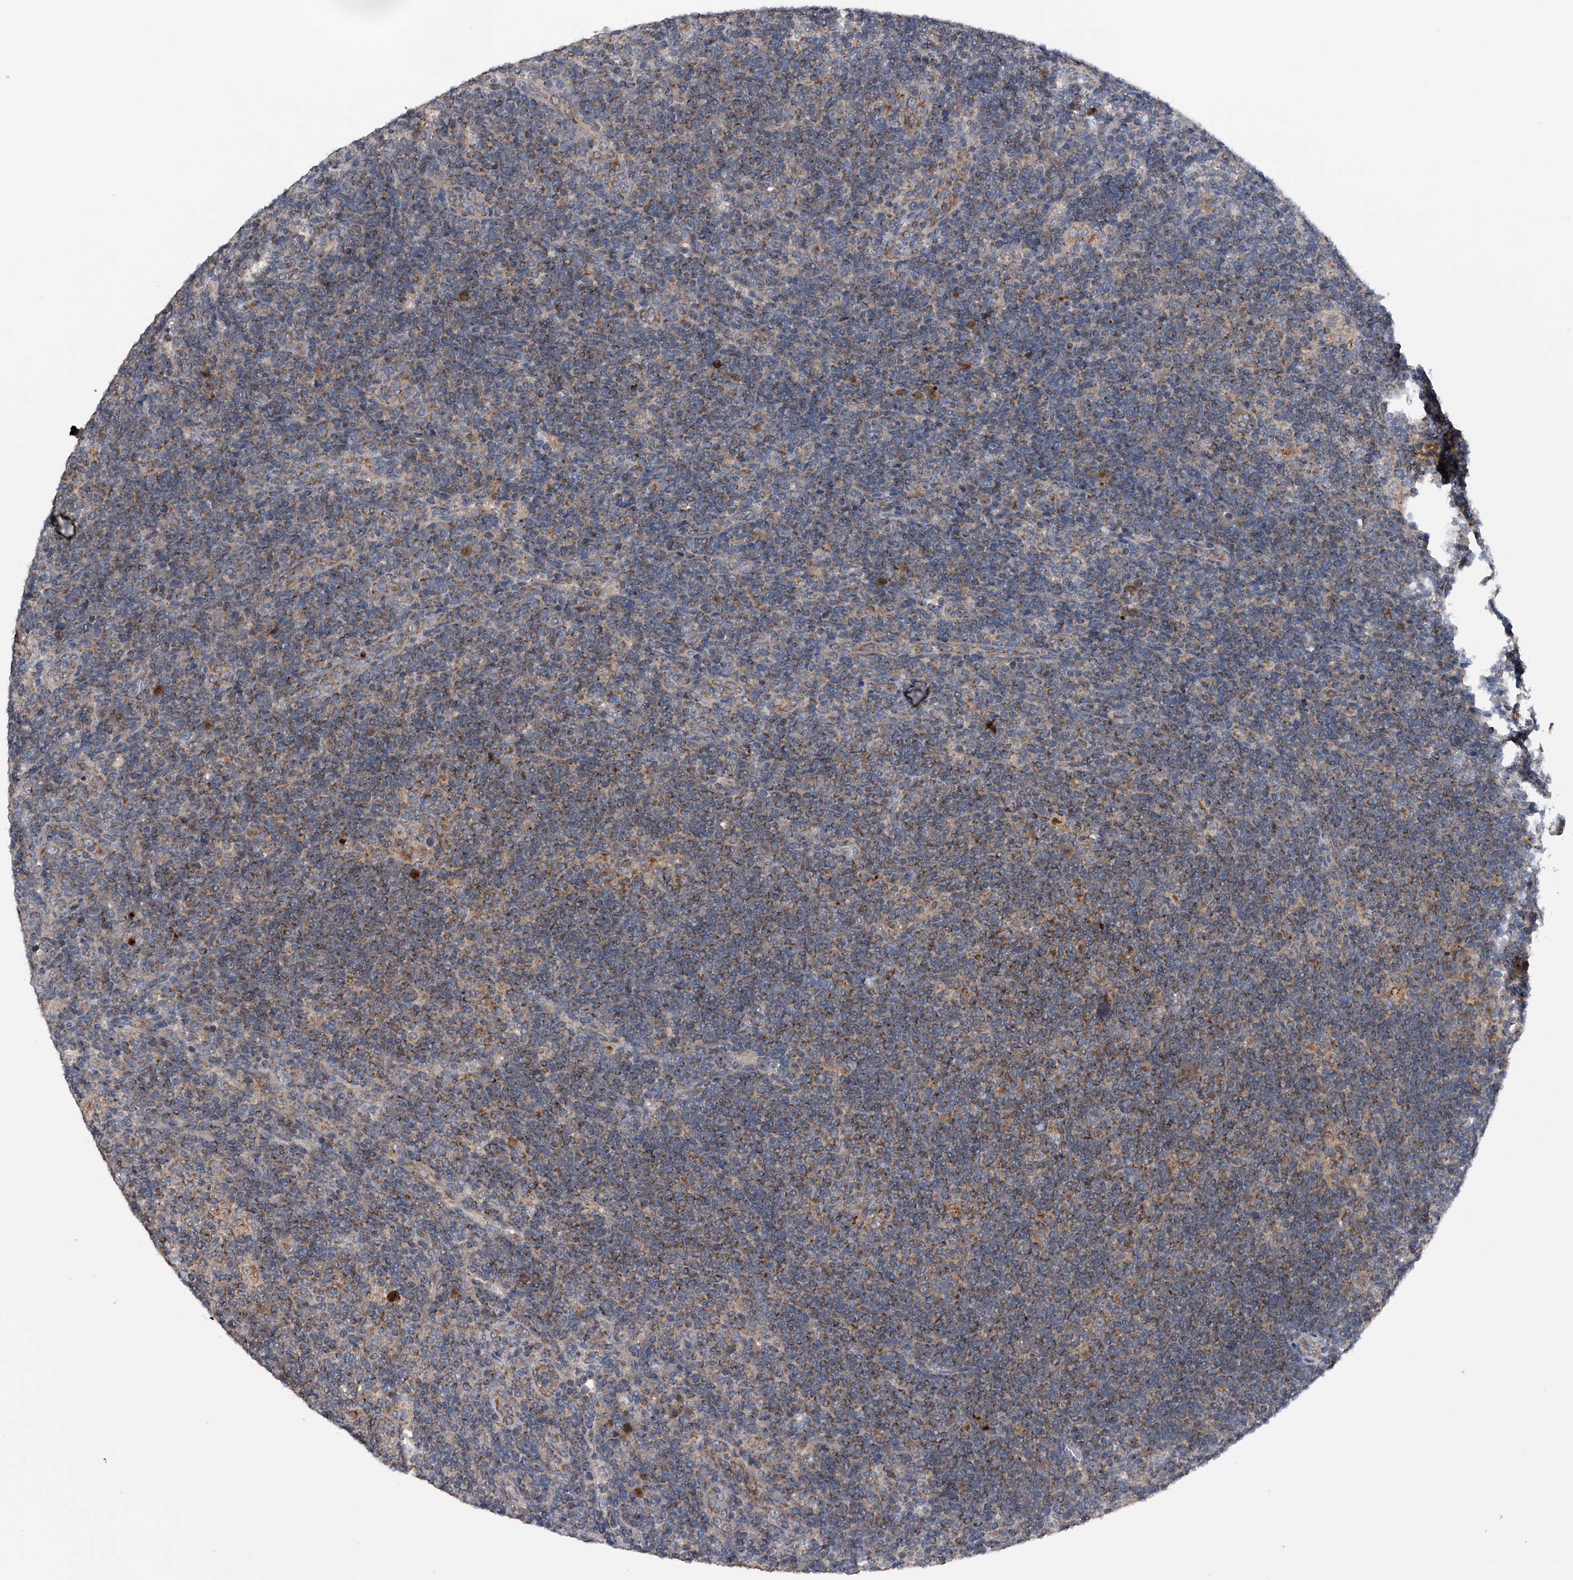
{"staining": {"intensity": "weak", "quantity": ">75%", "location": "cytoplasmic/membranous"}, "tissue": "lymphoma", "cell_type": "Tumor cells", "image_type": "cancer", "snomed": [{"axis": "morphology", "description": "Hodgkin's disease, NOS"}, {"axis": "topography", "description": "Lymph node"}], "caption": "Immunohistochemical staining of lymphoma displays low levels of weak cytoplasmic/membranous expression in approximately >75% of tumor cells. The staining was performed using DAB to visualize the protein expression in brown, while the nuclei were stained in blue with hematoxylin (Magnification: 20x).", "gene": "LYRM4", "patient": {"sex": "female", "age": 57}}